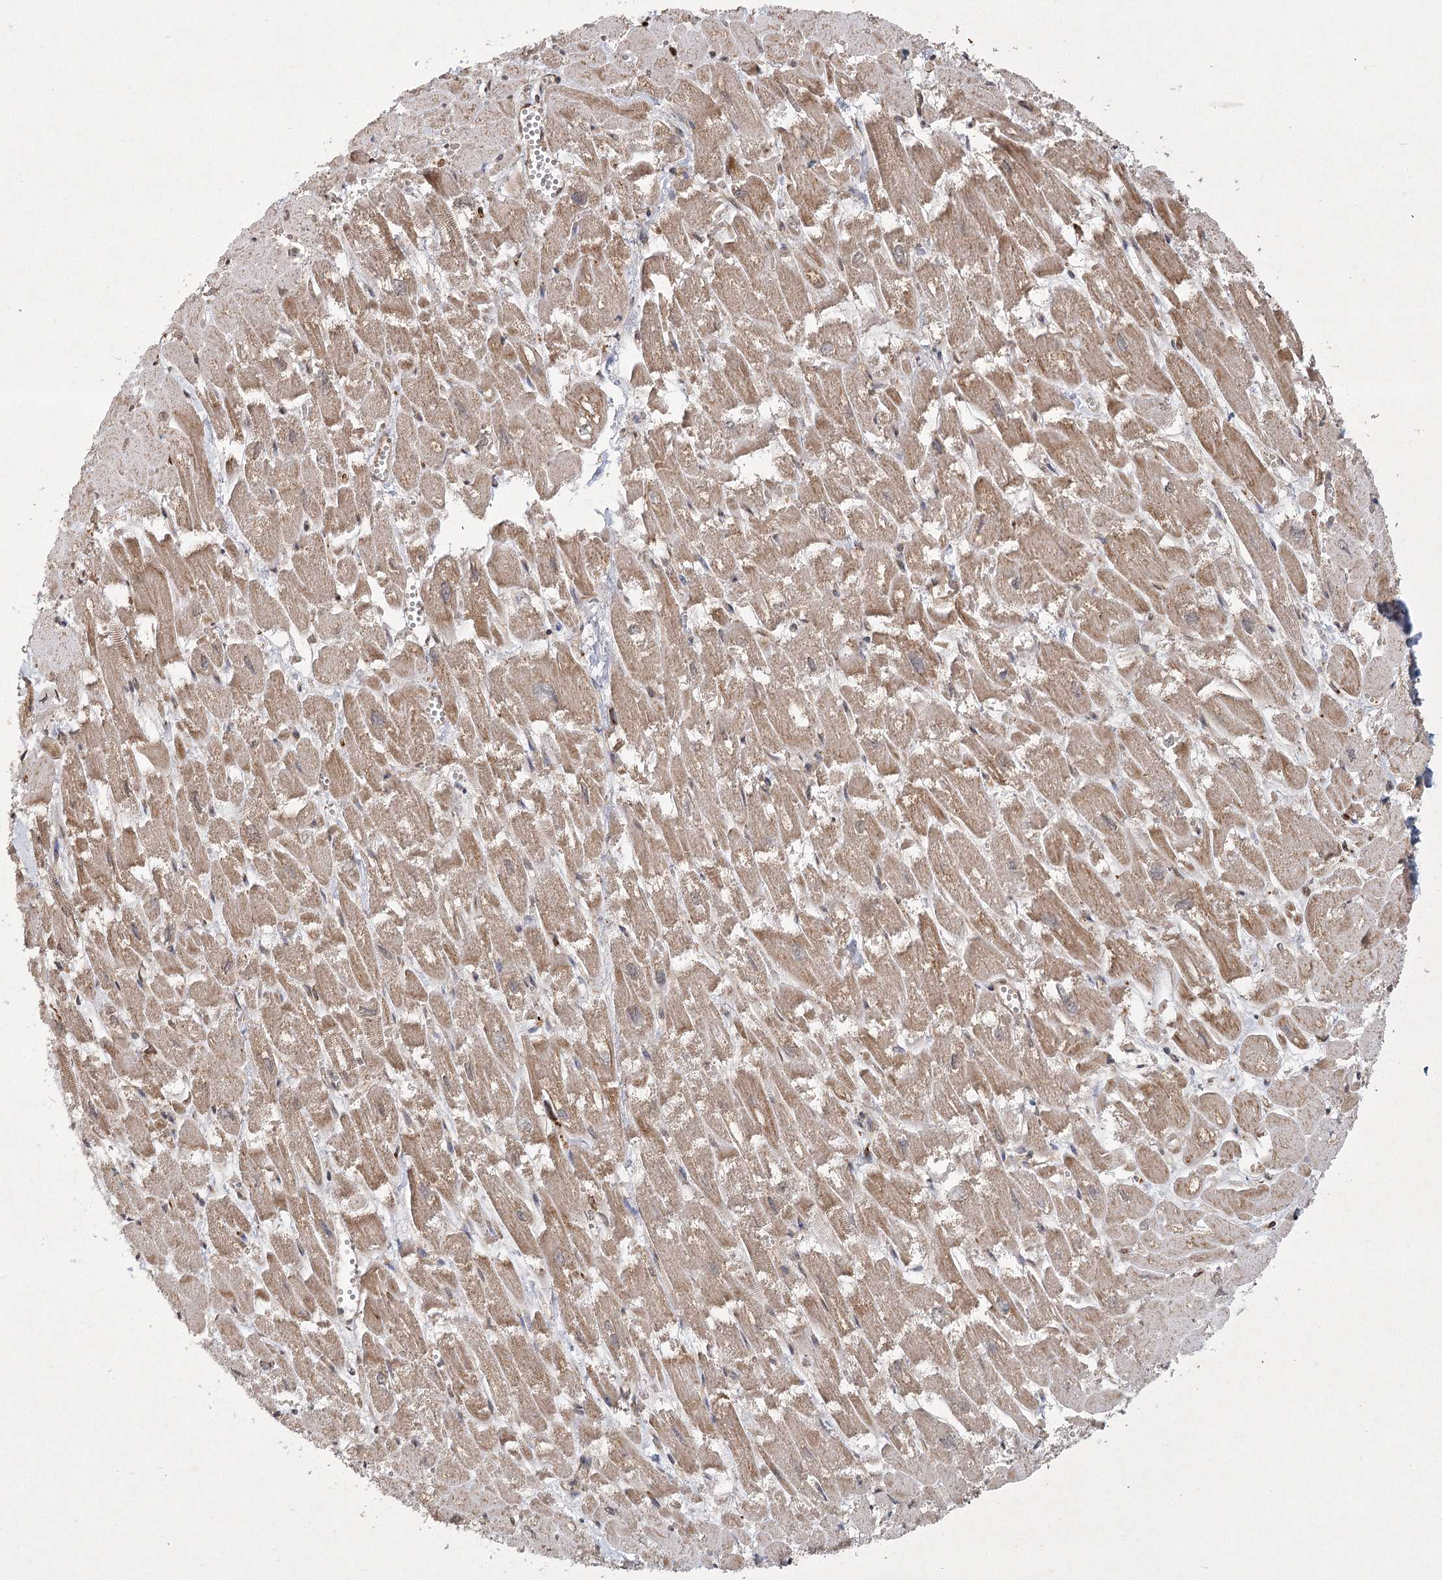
{"staining": {"intensity": "moderate", "quantity": ">75%", "location": "cytoplasmic/membranous"}, "tissue": "heart muscle", "cell_type": "Cardiomyocytes", "image_type": "normal", "snomed": [{"axis": "morphology", "description": "Normal tissue, NOS"}, {"axis": "topography", "description": "Heart"}], "caption": "Protein expression analysis of unremarkable heart muscle reveals moderate cytoplasmic/membranous expression in approximately >75% of cardiomyocytes. Nuclei are stained in blue.", "gene": "MEPE", "patient": {"sex": "male", "age": 54}}